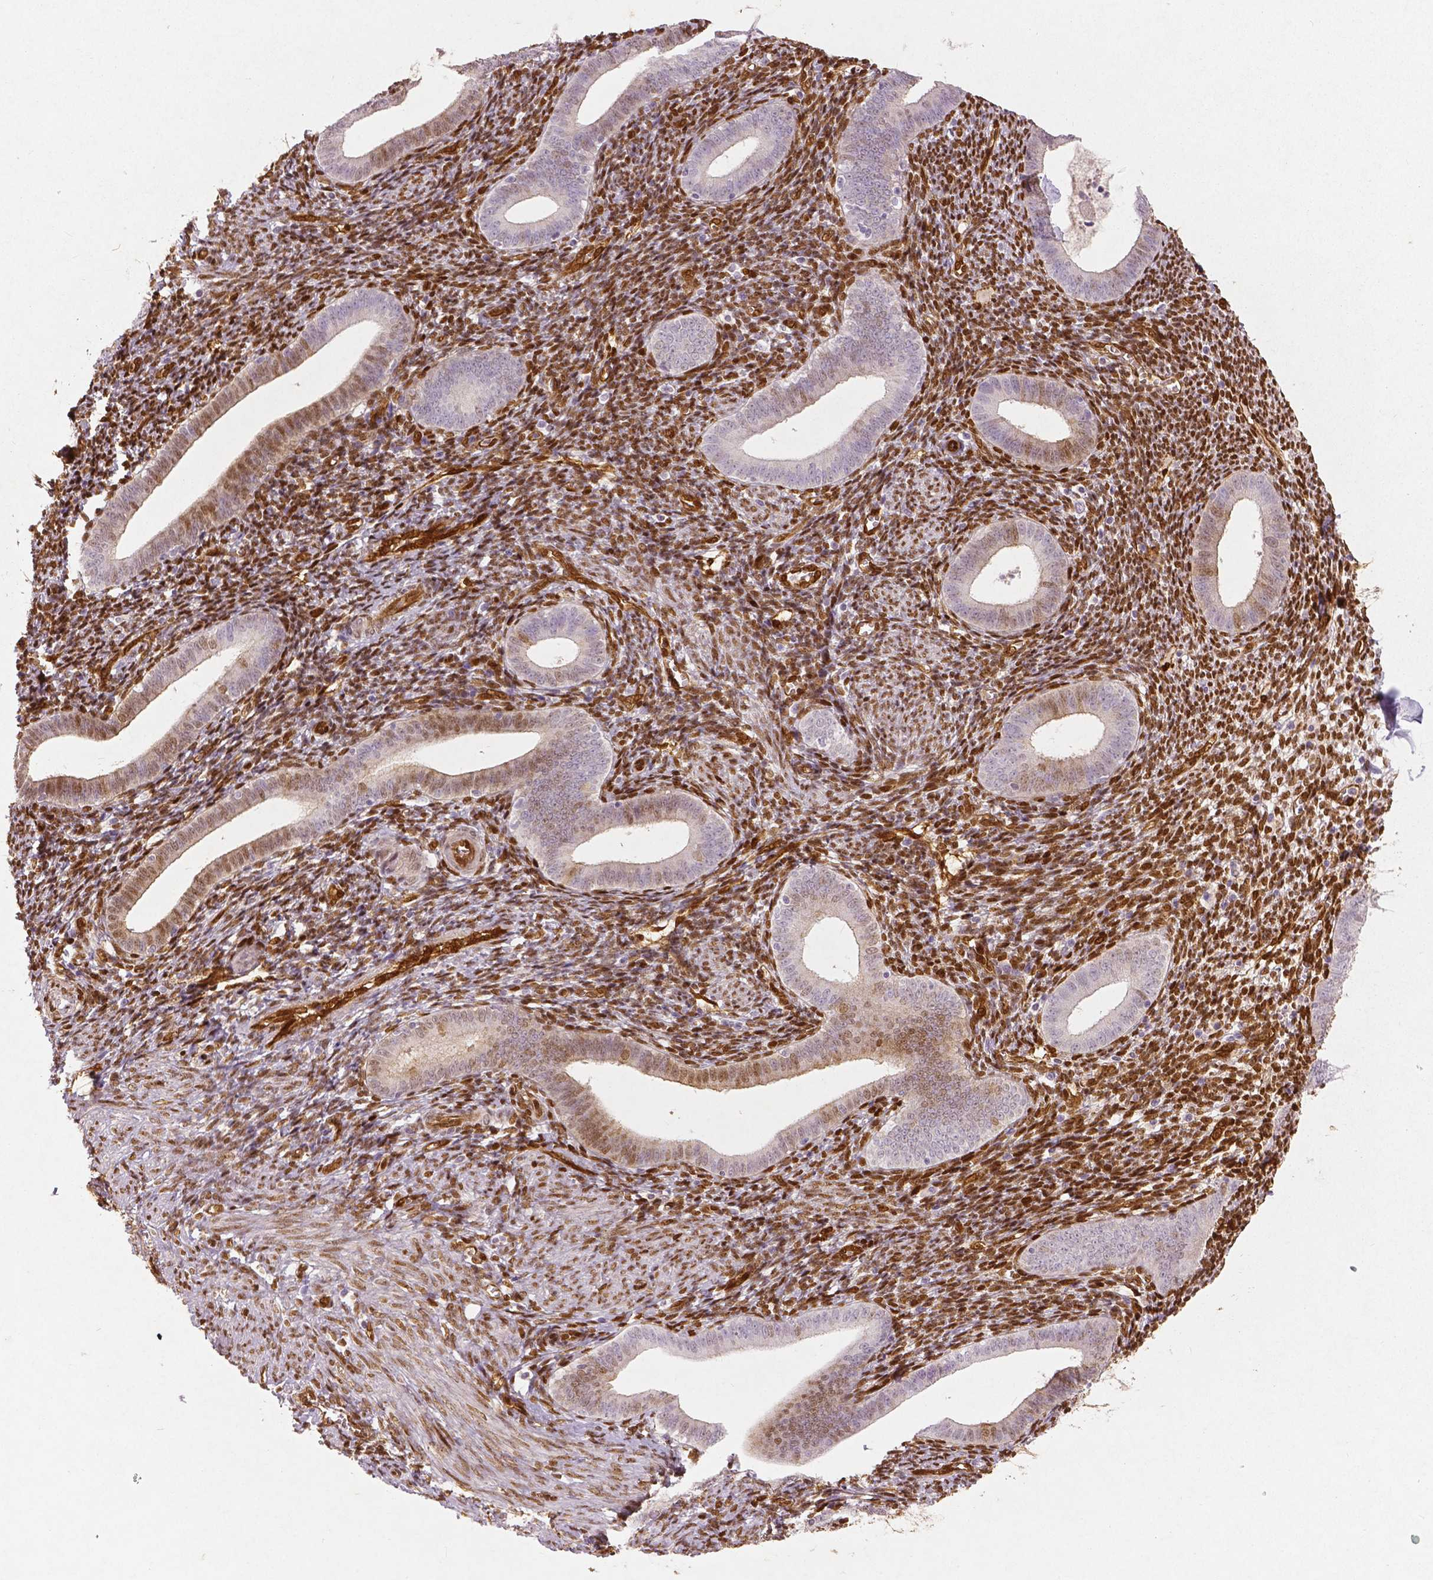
{"staining": {"intensity": "moderate", "quantity": "25%-75%", "location": "cytoplasmic/membranous,nuclear"}, "tissue": "endometrium", "cell_type": "Cells in endometrial stroma", "image_type": "normal", "snomed": [{"axis": "morphology", "description": "Normal tissue, NOS"}, {"axis": "topography", "description": "Endometrium"}], "caption": "Cells in endometrial stroma show medium levels of moderate cytoplasmic/membranous,nuclear expression in about 25%-75% of cells in normal human endometrium. Using DAB (brown) and hematoxylin (blue) stains, captured at high magnification using brightfield microscopy.", "gene": "WWTR1", "patient": {"sex": "female", "age": 25}}